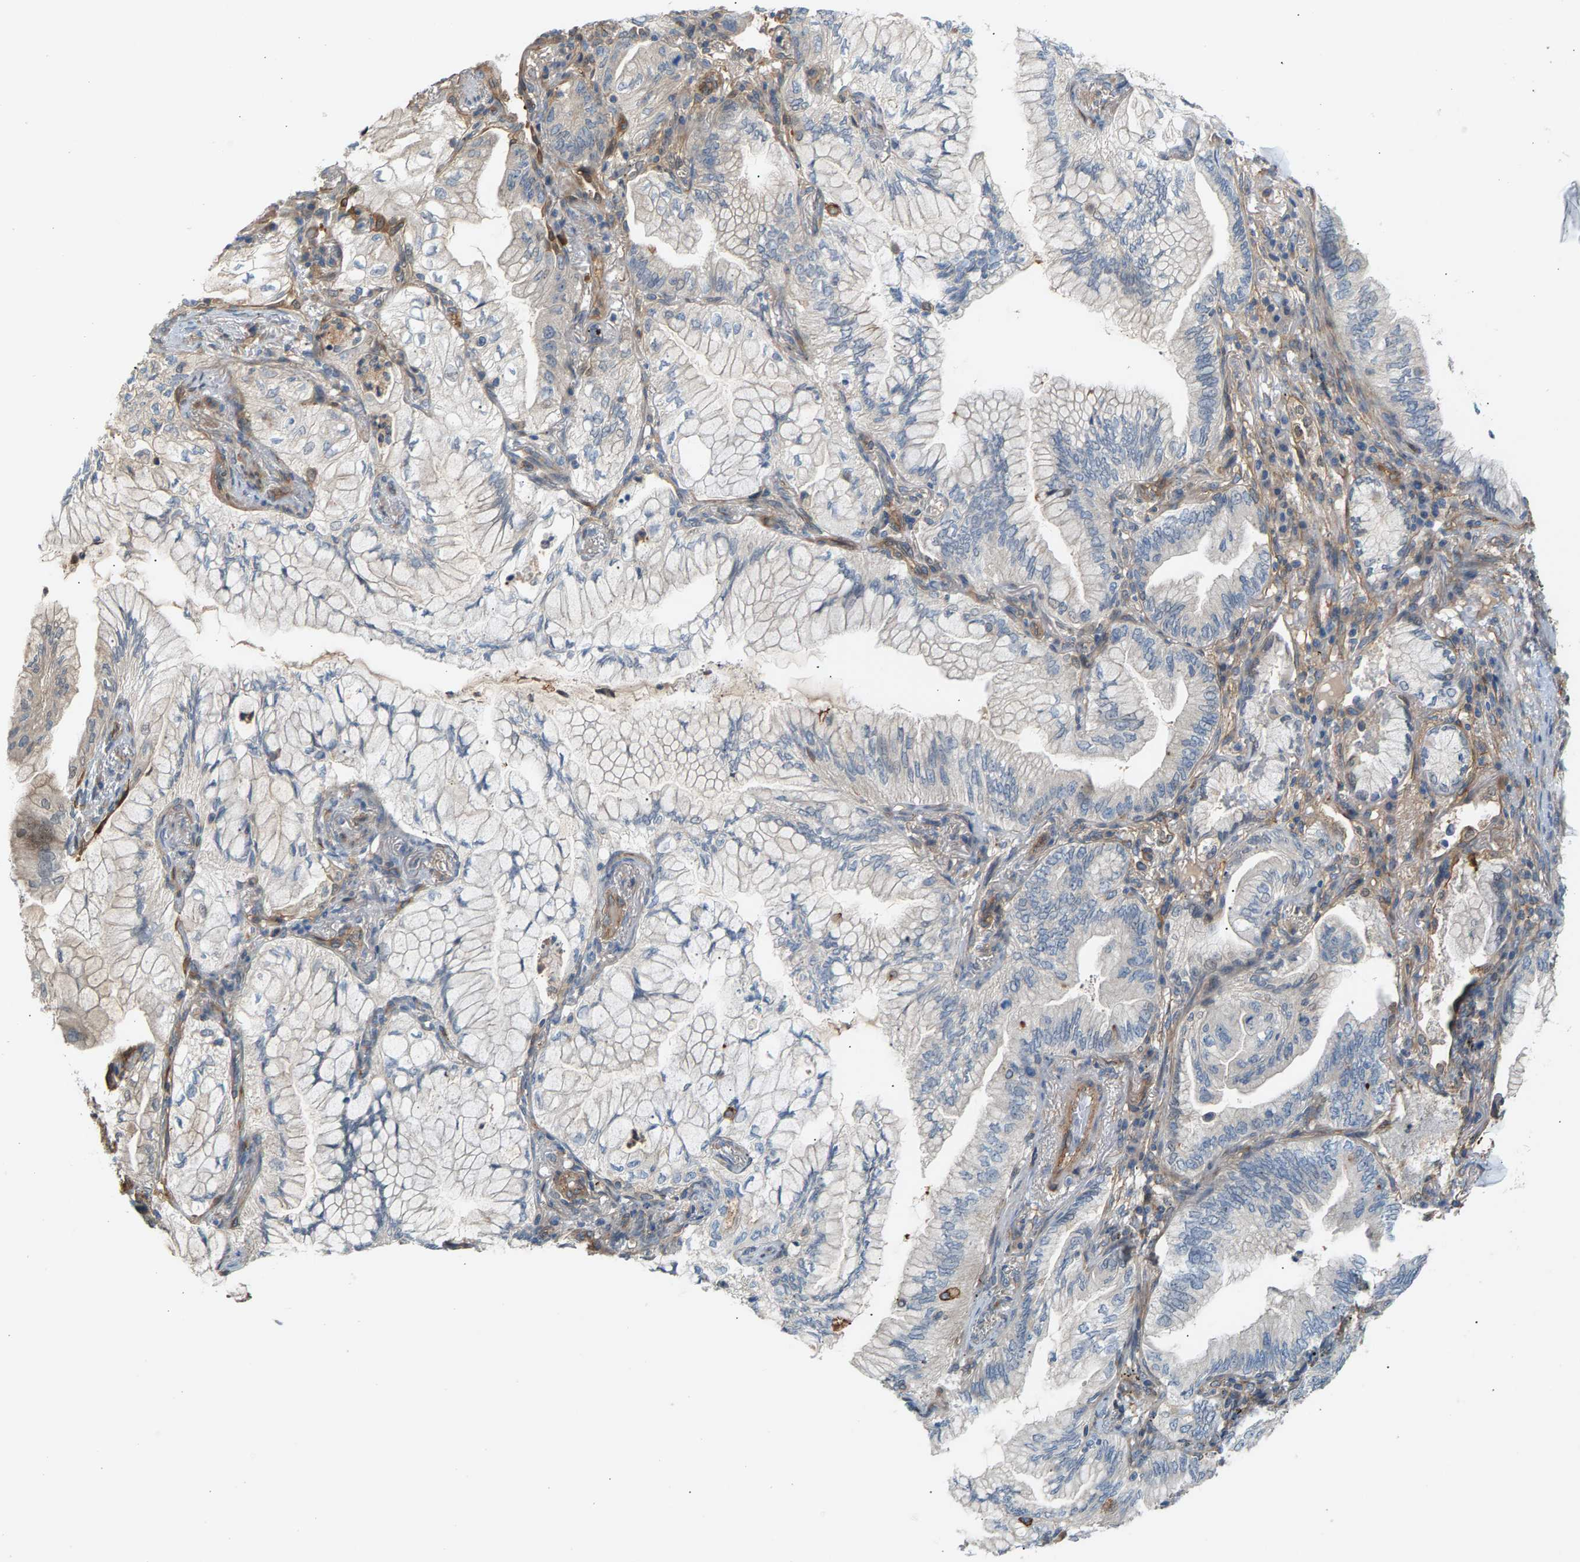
{"staining": {"intensity": "weak", "quantity": "<25%", "location": "cytoplasmic/membranous"}, "tissue": "lung cancer", "cell_type": "Tumor cells", "image_type": "cancer", "snomed": [{"axis": "morphology", "description": "Adenocarcinoma, NOS"}, {"axis": "topography", "description": "Lung"}], "caption": "This histopathology image is of adenocarcinoma (lung) stained with immunohistochemistry to label a protein in brown with the nuclei are counter-stained blue. There is no staining in tumor cells. (DAB immunohistochemistry visualized using brightfield microscopy, high magnification).", "gene": "KRTAP27-1", "patient": {"sex": "female", "age": 70}}